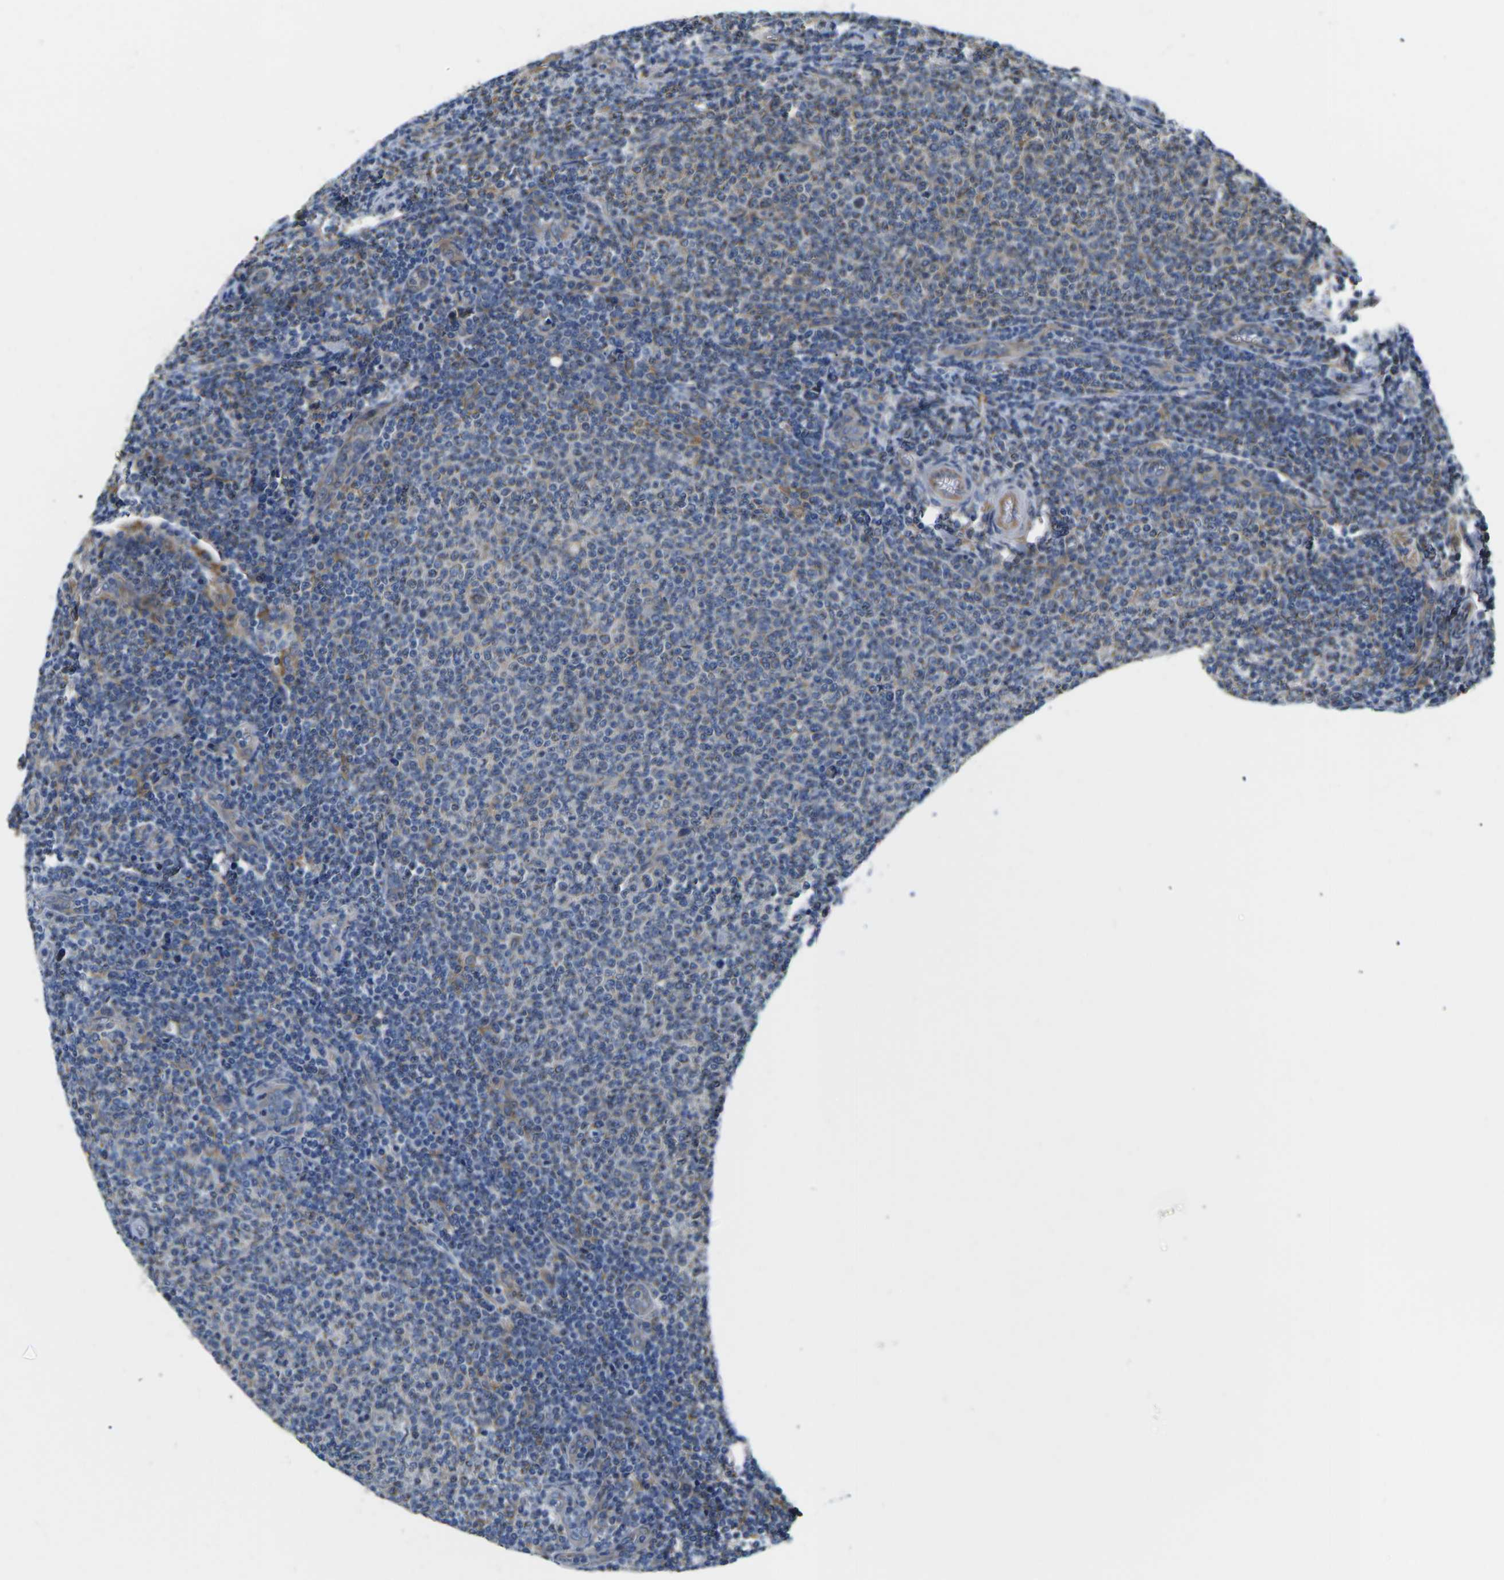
{"staining": {"intensity": "negative", "quantity": "none", "location": "none"}, "tissue": "lymphoma", "cell_type": "Tumor cells", "image_type": "cancer", "snomed": [{"axis": "morphology", "description": "Malignant lymphoma, non-Hodgkin's type, Low grade"}, {"axis": "topography", "description": "Lymph node"}], "caption": "Immunohistochemical staining of human lymphoma demonstrates no significant staining in tumor cells.", "gene": "TMEFF2", "patient": {"sex": "male", "age": 66}}